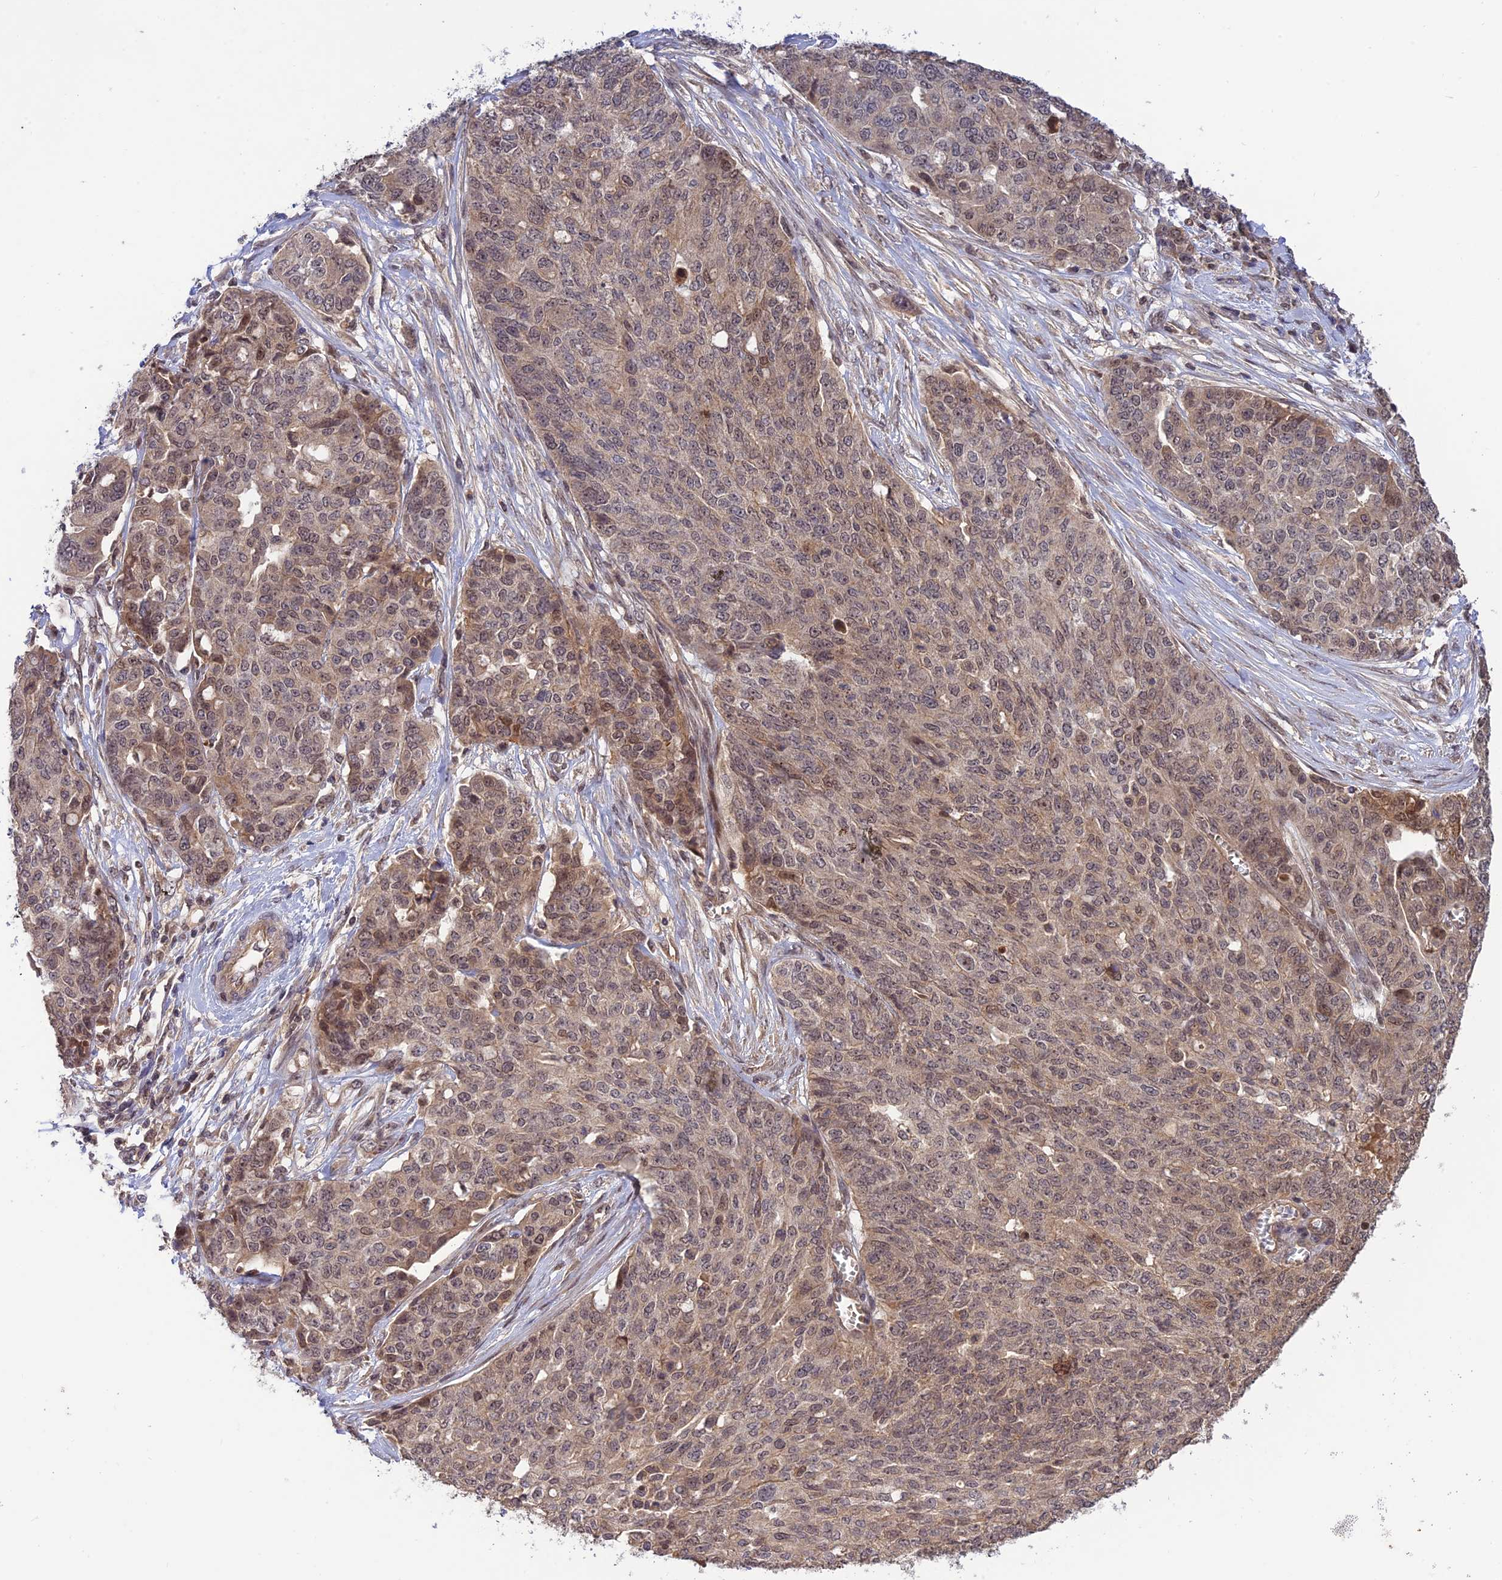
{"staining": {"intensity": "moderate", "quantity": ">75%", "location": "cytoplasmic/membranous,nuclear"}, "tissue": "ovarian cancer", "cell_type": "Tumor cells", "image_type": "cancer", "snomed": [{"axis": "morphology", "description": "Cystadenocarcinoma, serous, NOS"}, {"axis": "topography", "description": "Soft tissue"}, {"axis": "topography", "description": "Ovary"}], "caption": "Immunohistochemical staining of ovarian cancer (serous cystadenocarcinoma) reveals medium levels of moderate cytoplasmic/membranous and nuclear positivity in about >75% of tumor cells. The protein is shown in brown color, while the nuclei are stained blue.", "gene": "REV1", "patient": {"sex": "female", "age": 57}}